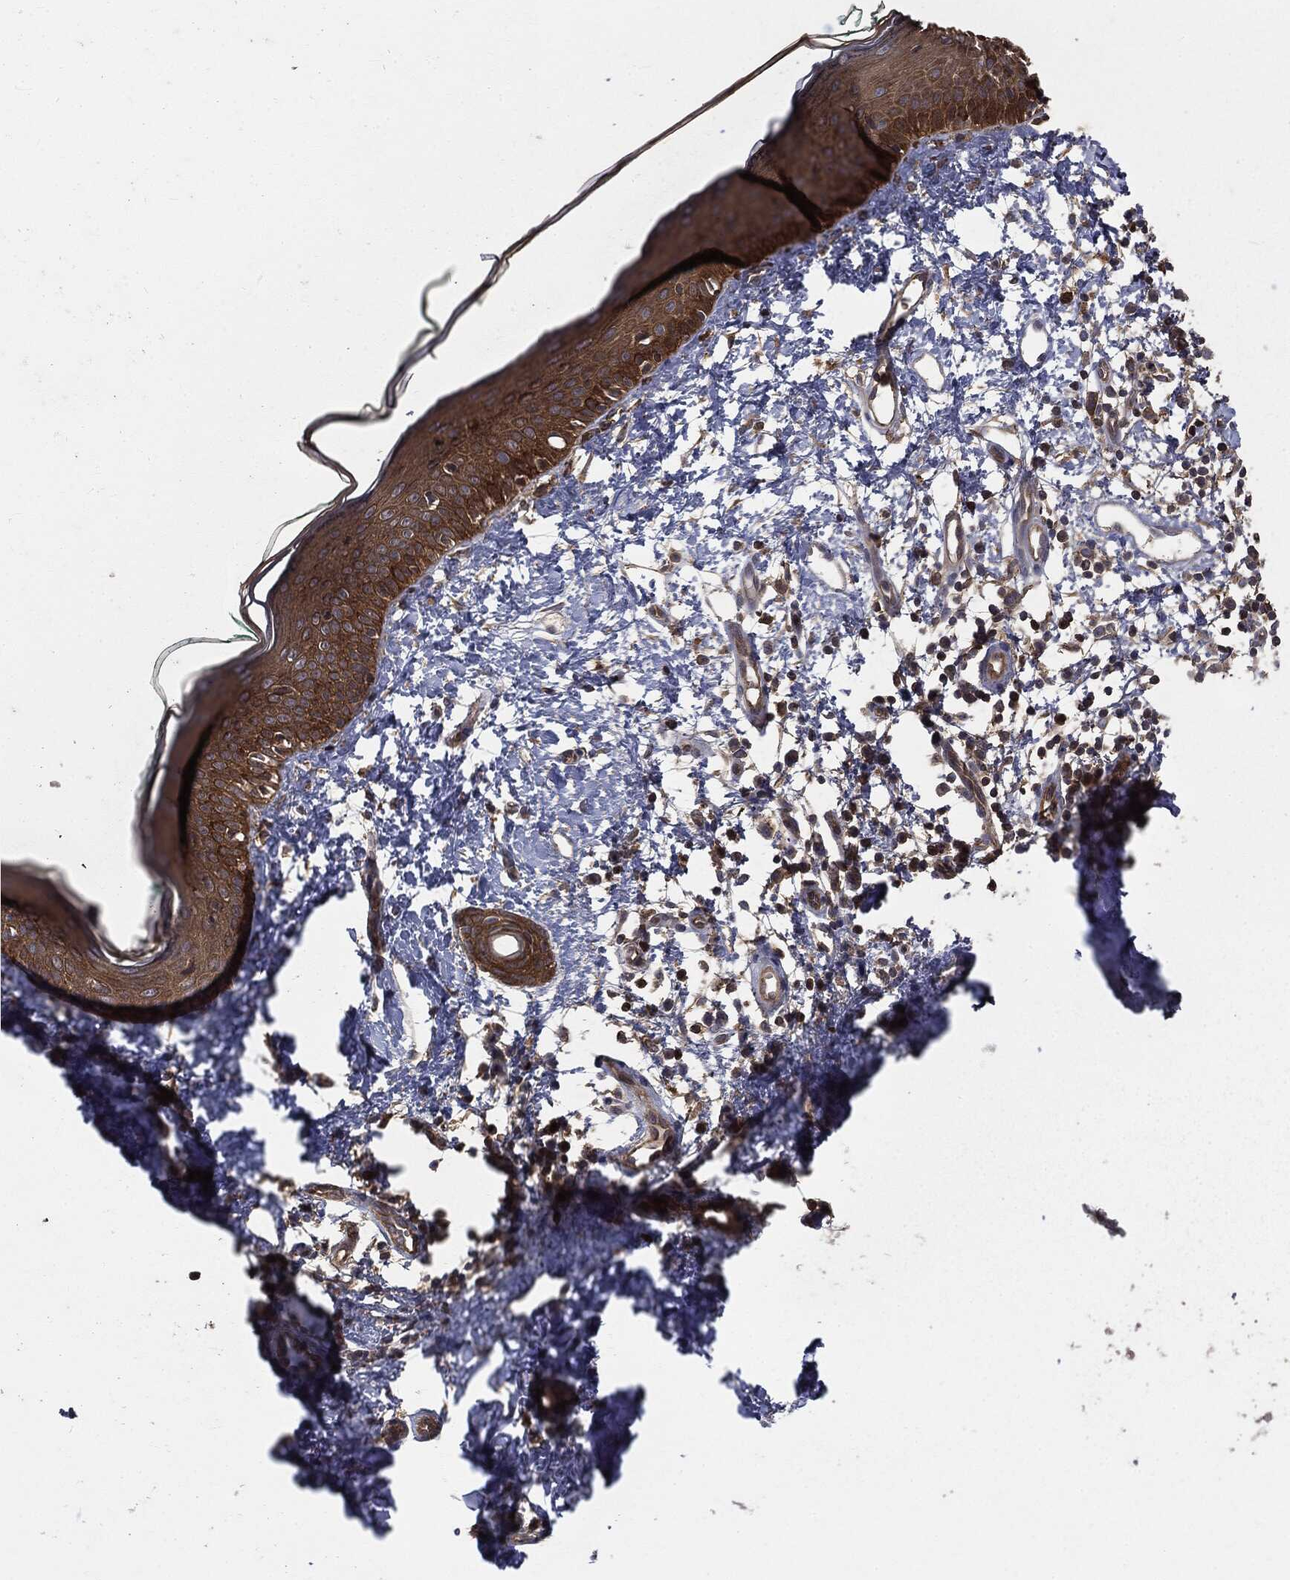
{"staining": {"intensity": "strong", "quantity": "25%-75%", "location": "cytoplasmic/membranous"}, "tissue": "skin", "cell_type": "Fibroblasts", "image_type": "normal", "snomed": [{"axis": "morphology", "description": "Normal tissue, NOS"}, {"axis": "morphology", "description": "Basal cell carcinoma"}, {"axis": "topography", "description": "Skin"}], "caption": "This histopathology image shows IHC staining of unremarkable human skin, with high strong cytoplasmic/membranous expression in approximately 25%-75% of fibroblasts.", "gene": "GNB5", "patient": {"sex": "male", "age": 33}}